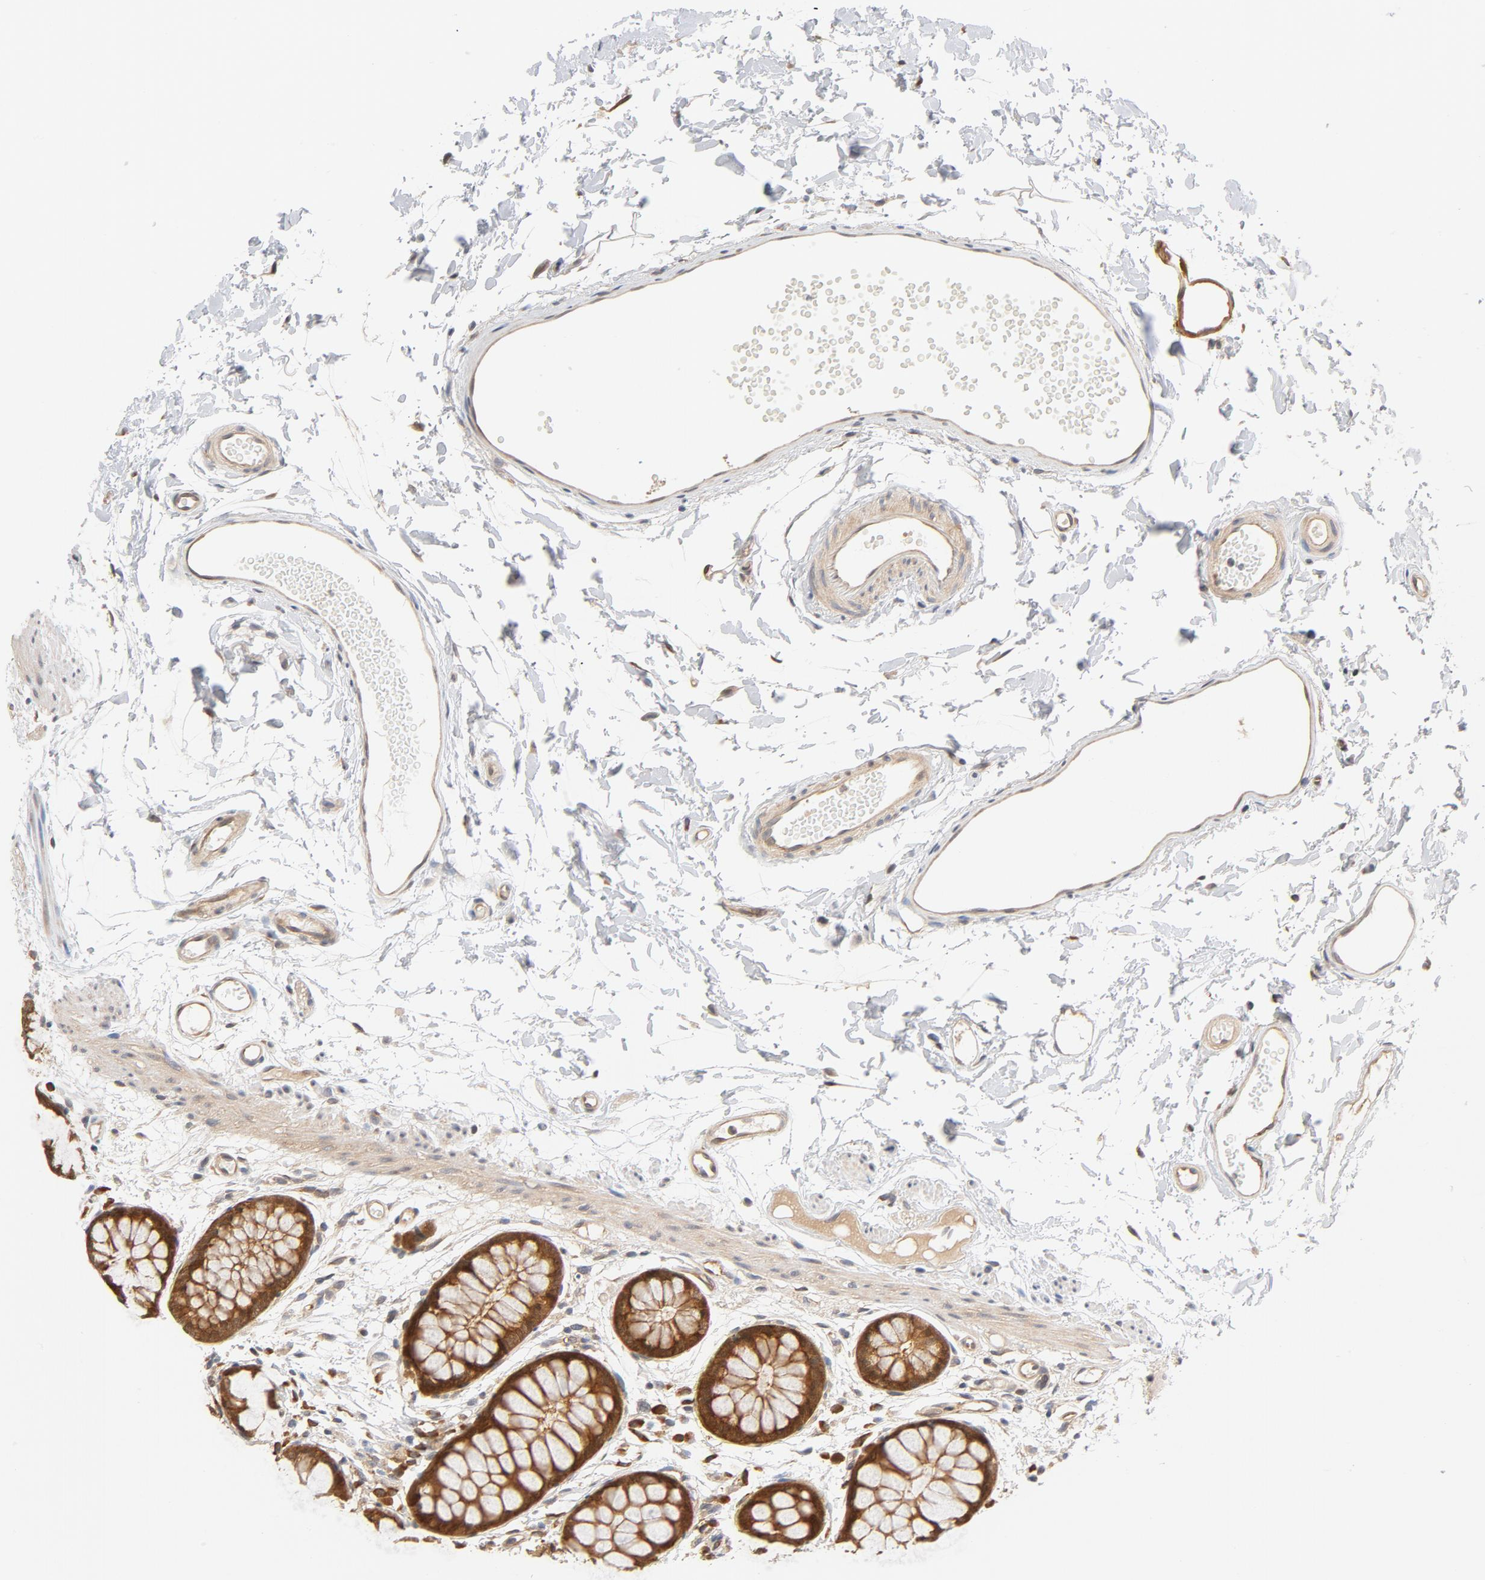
{"staining": {"intensity": "moderate", "quantity": ">75%", "location": "cytoplasmic/membranous,nuclear"}, "tissue": "rectum", "cell_type": "Glandular cells", "image_type": "normal", "snomed": [{"axis": "morphology", "description": "Normal tissue, NOS"}, {"axis": "topography", "description": "Rectum"}], "caption": "Immunohistochemistry (IHC) histopathology image of normal rectum stained for a protein (brown), which exhibits medium levels of moderate cytoplasmic/membranous,nuclear expression in approximately >75% of glandular cells.", "gene": "EIF4E", "patient": {"sex": "female", "age": 66}}